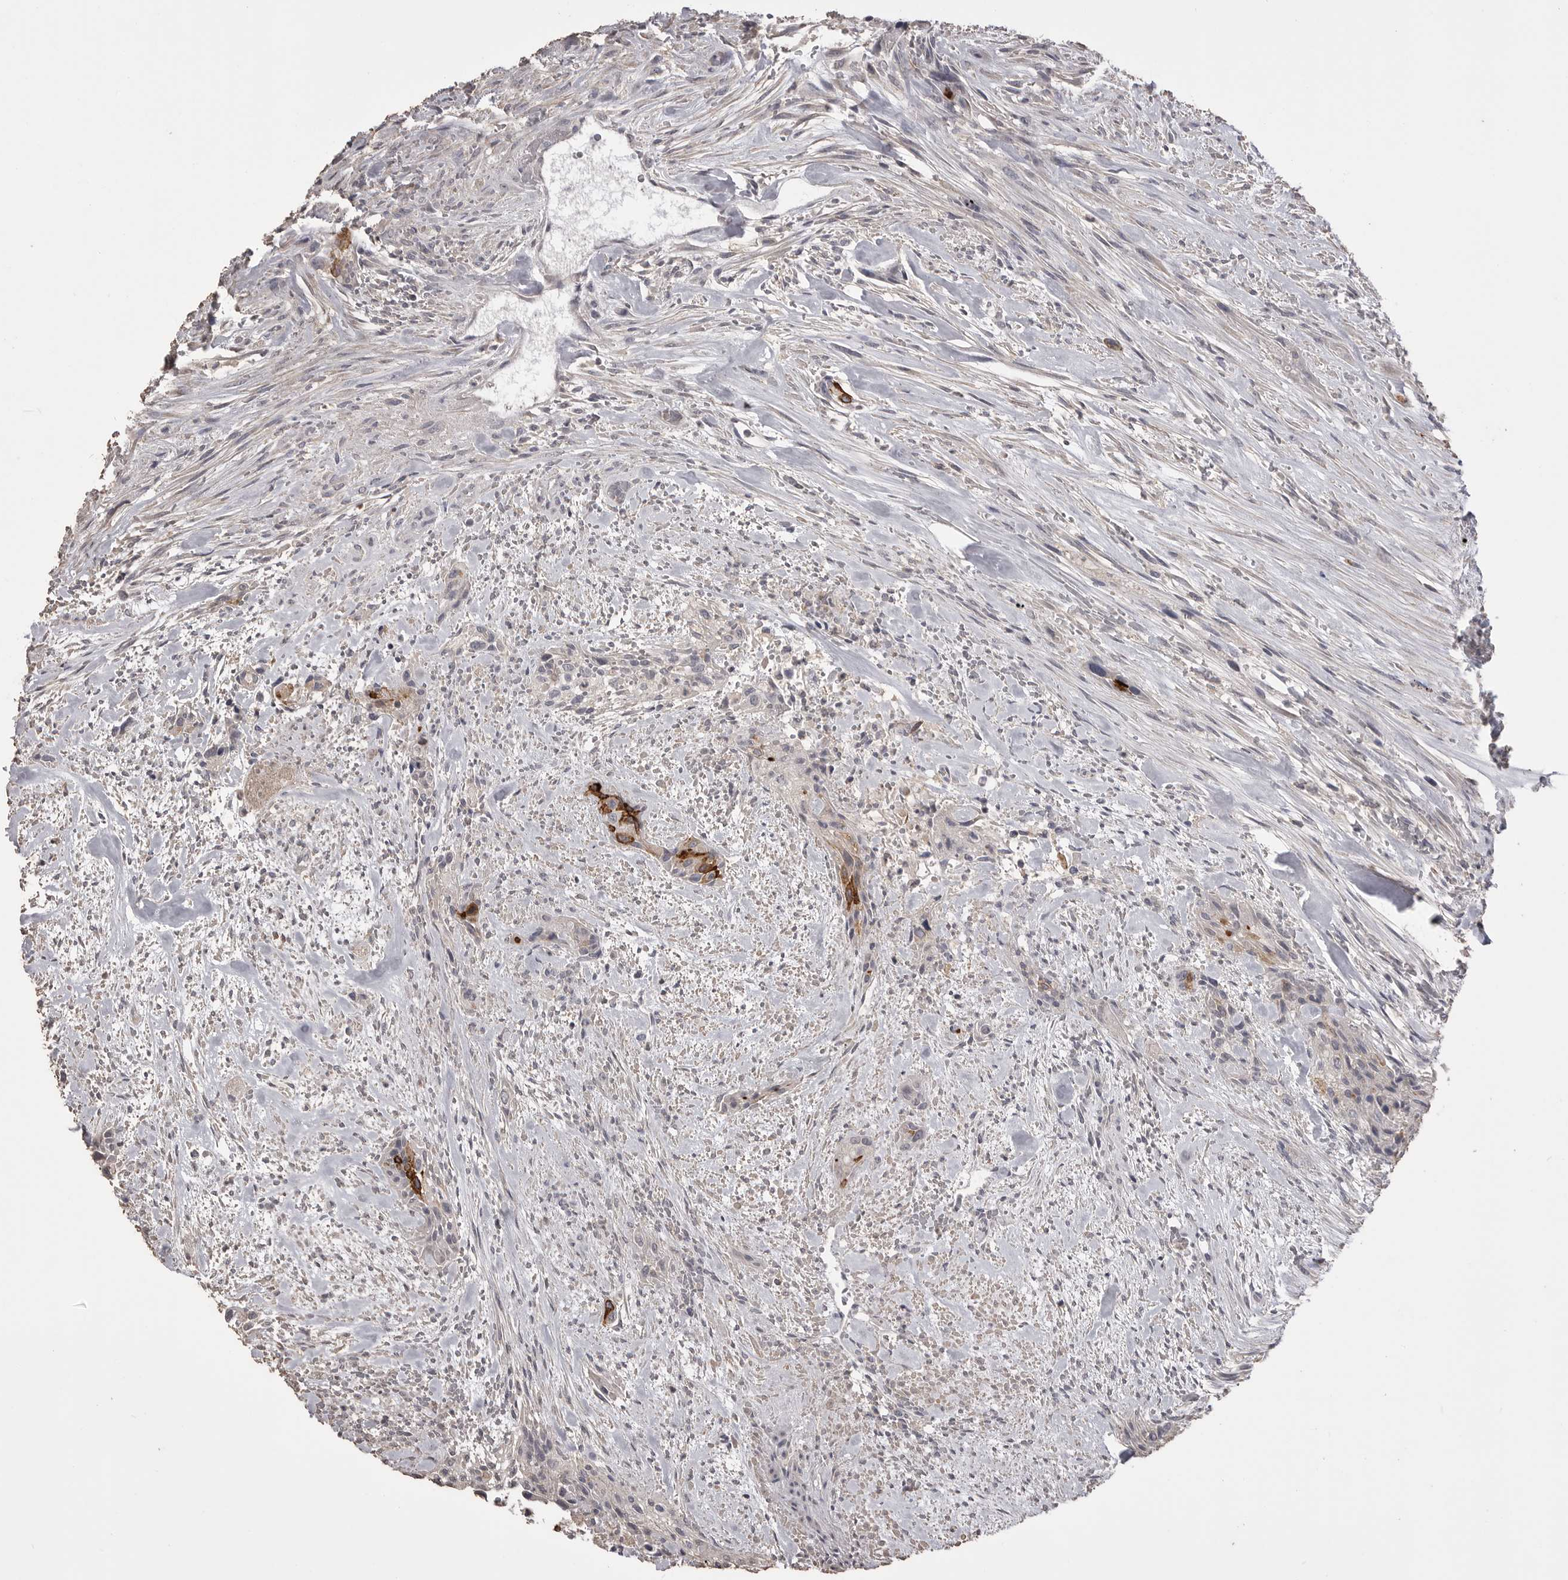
{"staining": {"intensity": "moderate", "quantity": "<25%", "location": "cytoplasmic/membranous"}, "tissue": "urothelial cancer", "cell_type": "Tumor cells", "image_type": "cancer", "snomed": [{"axis": "morphology", "description": "Urothelial carcinoma, High grade"}, {"axis": "topography", "description": "Urinary bladder"}], "caption": "A high-resolution photomicrograph shows immunohistochemistry staining of high-grade urothelial carcinoma, which exhibits moderate cytoplasmic/membranous expression in approximately <25% of tumor cells. Using DAB (brown) and hematoxylin (blue) stains, captured at high magnification using brightfield microscopy.", "gene": "MMP7", "patient": {"sex": "male", "age": 35}}